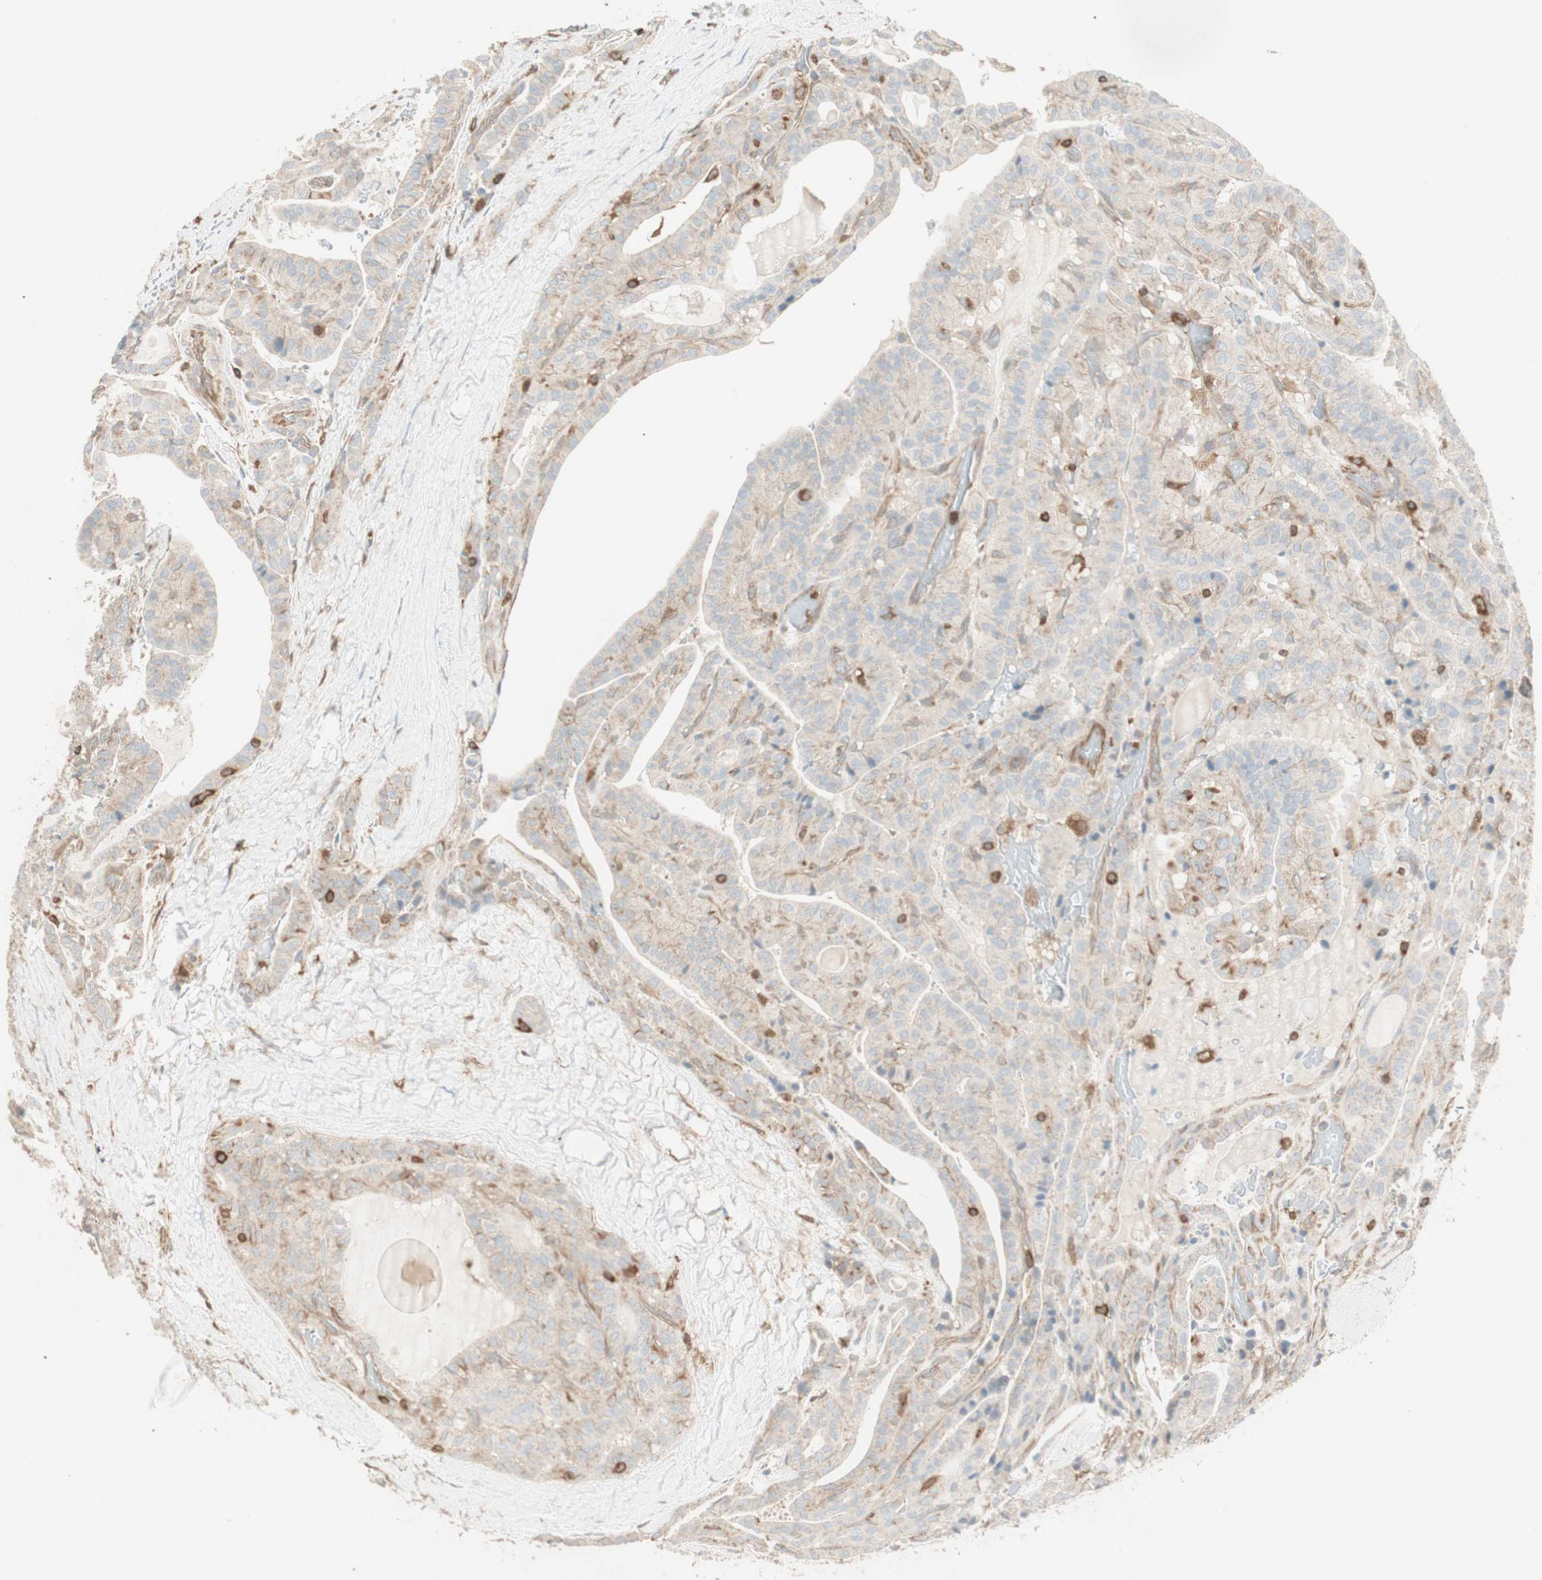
{"staining": {"intensity": "weak", "quantity": "25%-75%", "location": "cytoplasmic/membranous"}, "tissue": "thyroid cancer", "cell_type": "Tumor cells", "image_type": "cancer", "snomed": [{"axis": "morphology", "description": "Papillary adenocarcinoma, NOS"}, {"axis": "topography", "description": "Thyroid gland"}], "caption": "DAB (3,3'-diaminobenzidine) immunohistochemical staining of thyroid cancer exhibits weak cytoplasmic/membranous protein staining in approximately 25%-75% of tumor cells.", "gene": "CRLF3", "patient": {"sex": "male", "age": 77}}